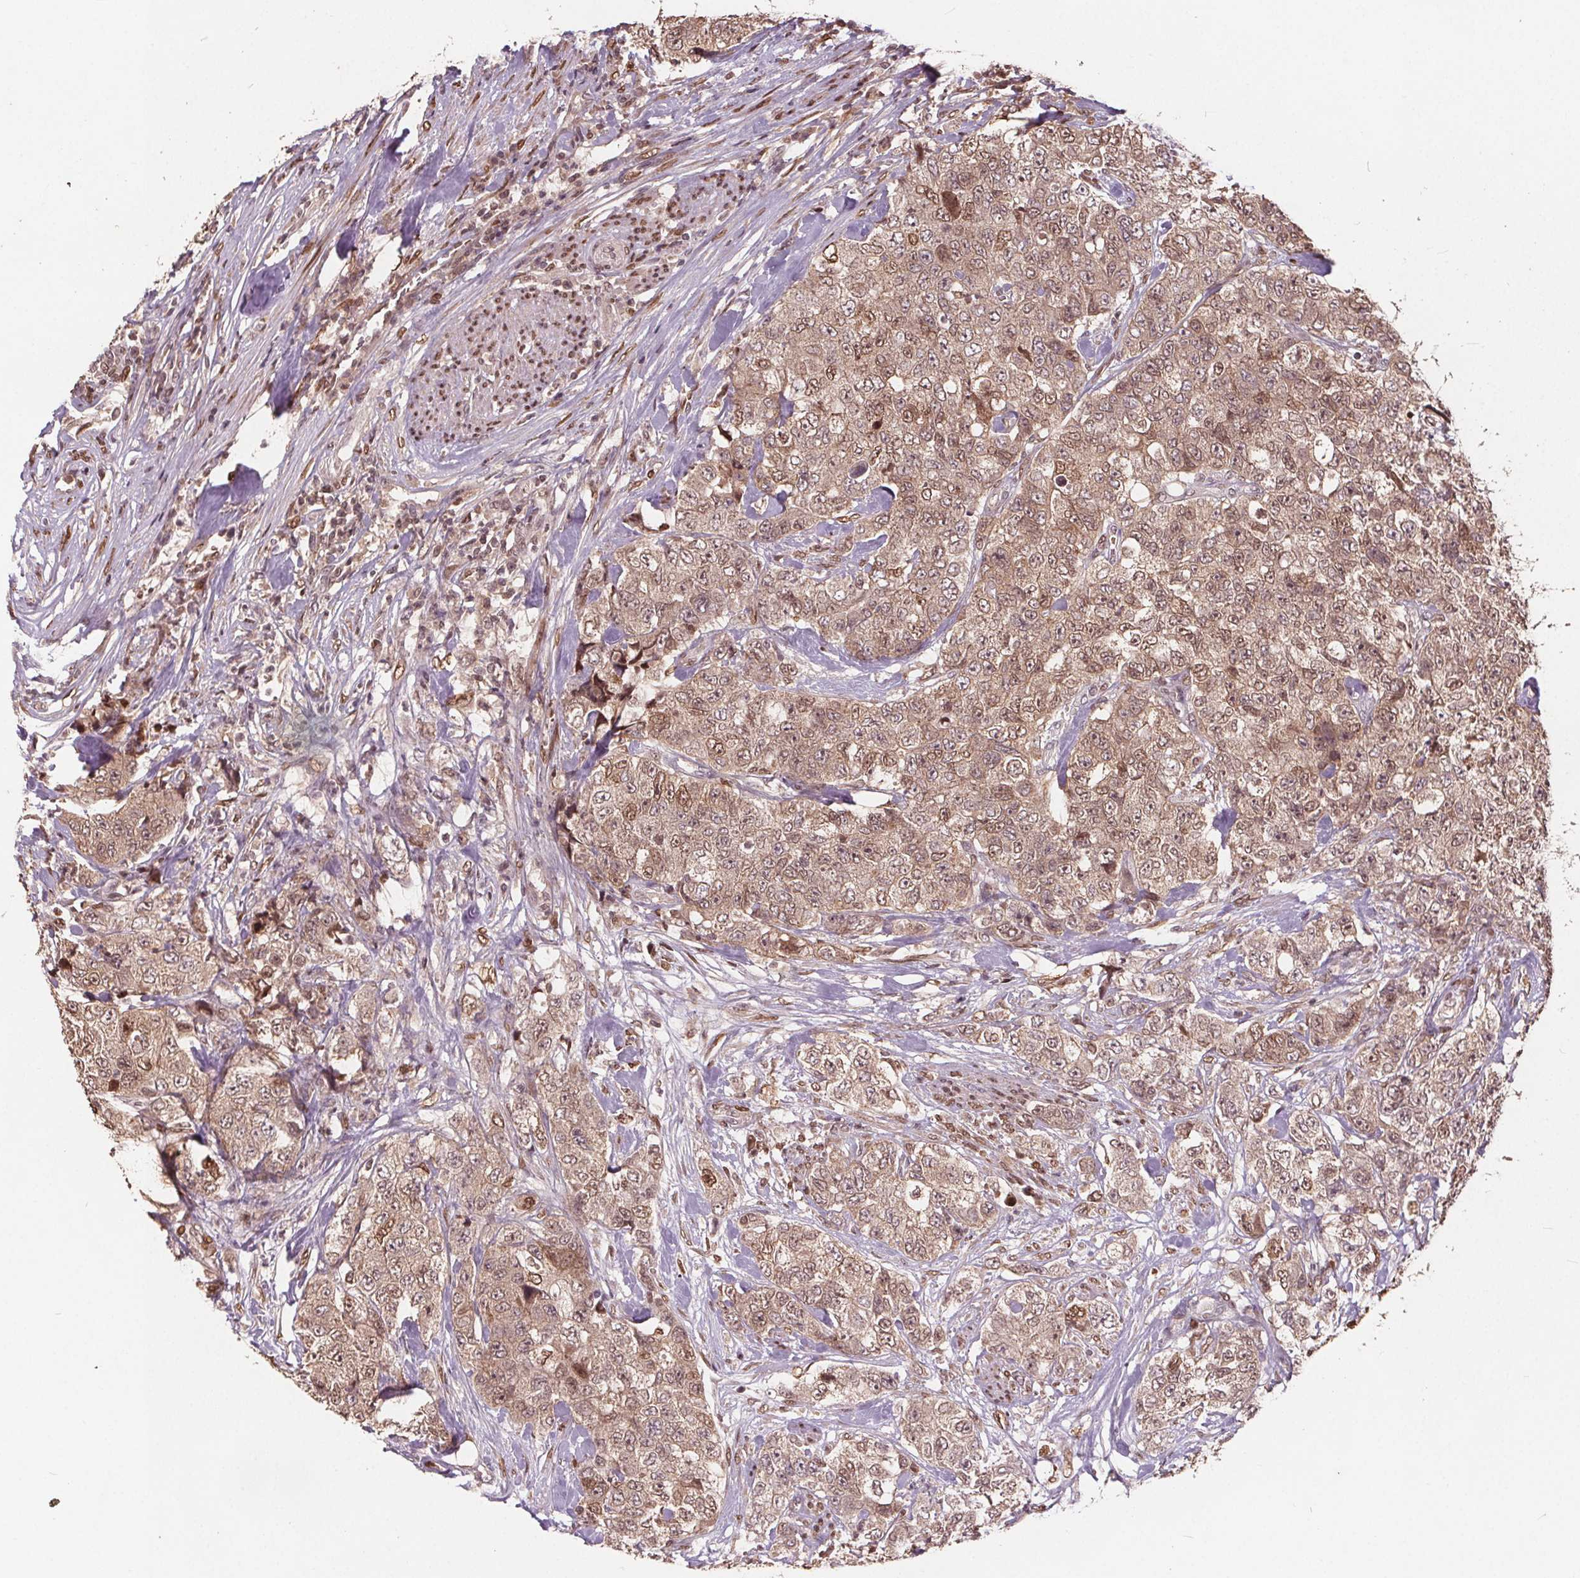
{"staining": {"intensity": "weak", "quantity": ">75%", "location": "cytoplasmic/membranous,nuclear"}, "tissue": "urothelial cancer", "cell_type": "Tumor cells", "image_type": "cancer", "snomed": [{"axis": "morphology", "description": "Urothelial carcinoma, High grade"}, {"axis": "topography", "description": "Urinary bladder"}], "caption": "Immunohistochemistry staining of high-grade urothelial carcinoma, which displays low levels of weak cytoplasmic/membranous and nuclear positivity in about >75% of tumor cells indicating weak cytoplasmic/membranous and nuclear protein positivity. The staining was performed using DAB (3,3'-diaminobenzidine) (brown) for protein detection and nuclei were counterstained in hematoxylin (blue).", "gene": "HIF1AN", "patient": {"sex": "female", "age": 78}}